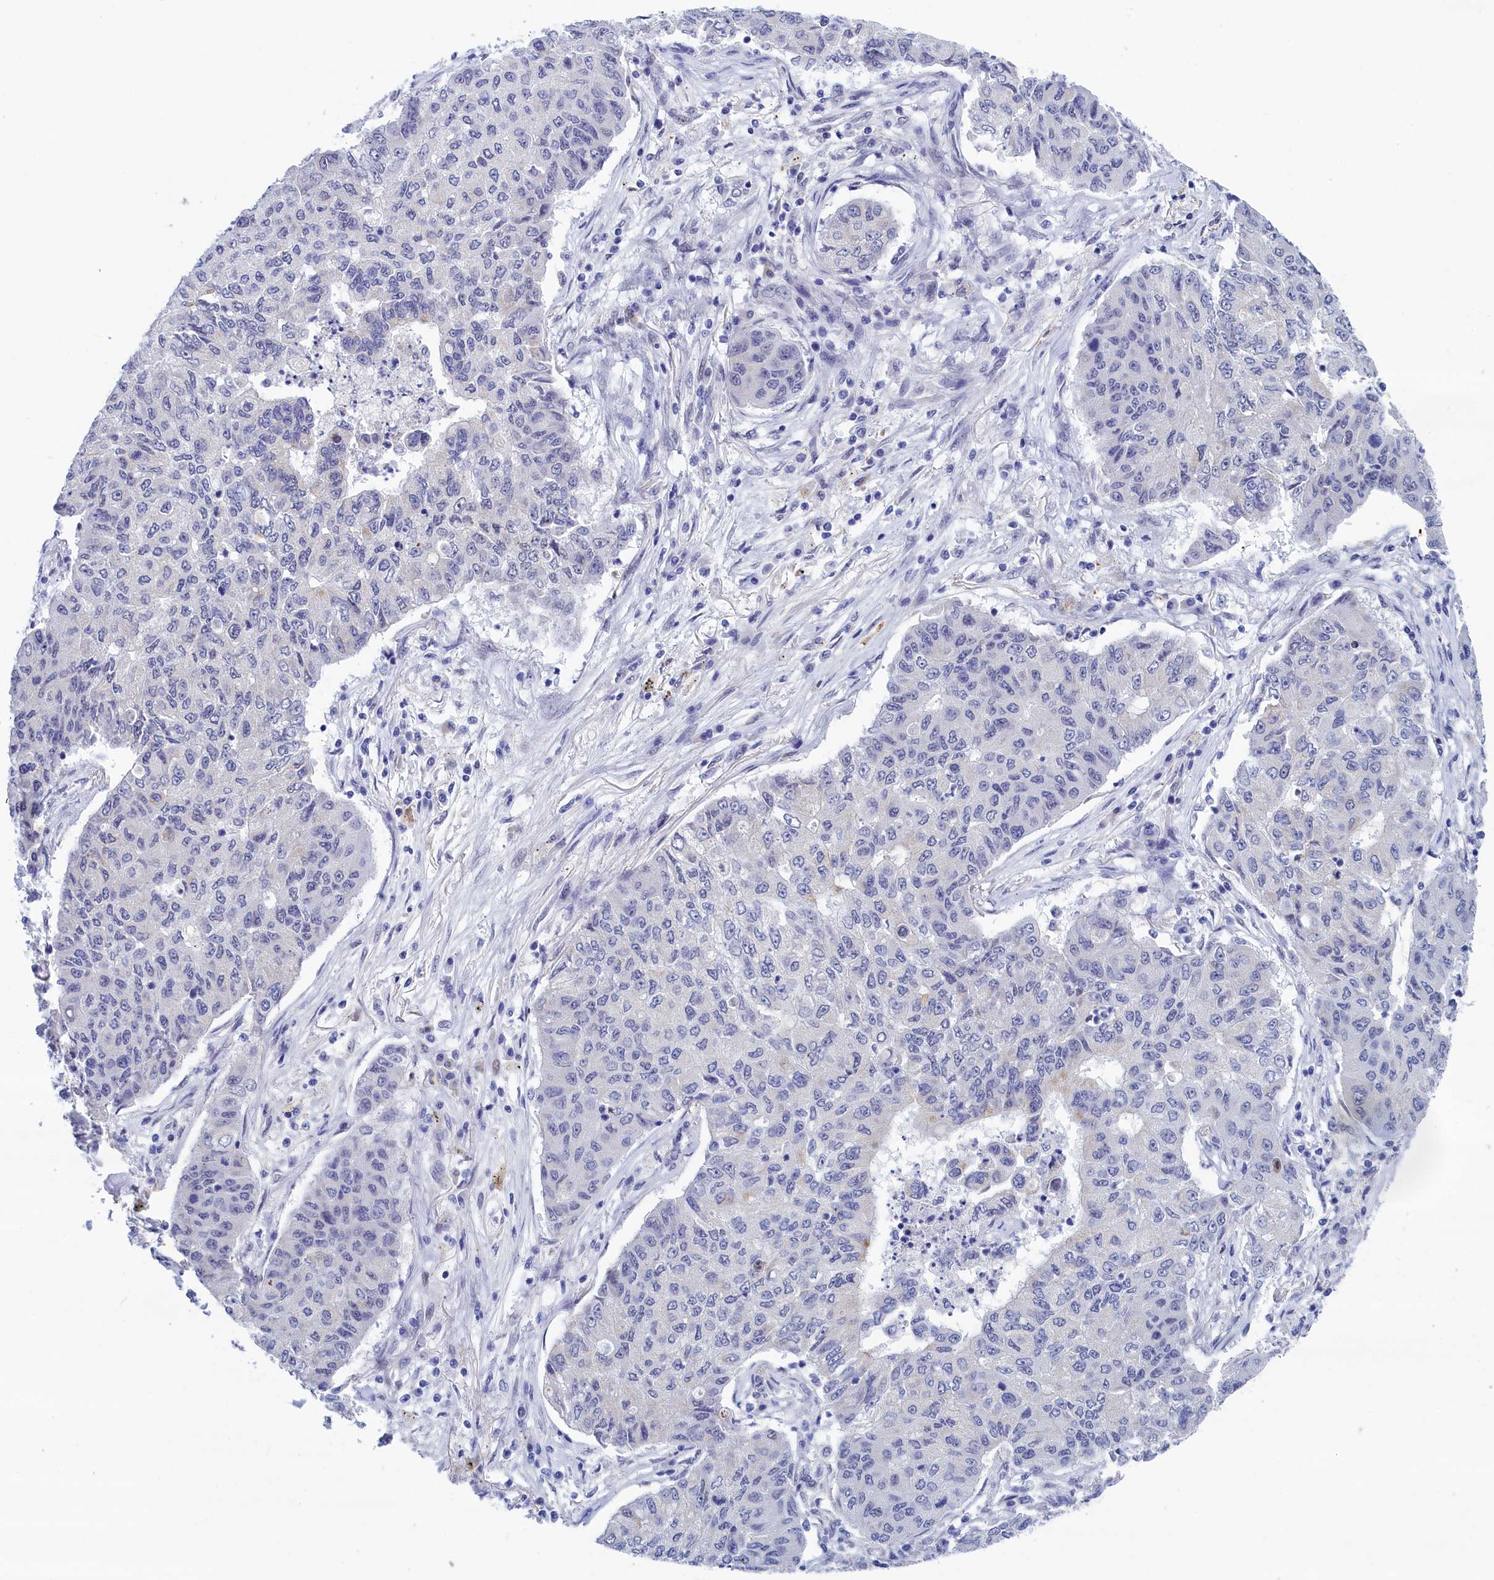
{"staining": {"intensity": "negative", "quantity": "none", "location": "none"}, "tissue": "lung cancer", "cell_type": "Tumor cells", "image_type": "cancer", "snomed": [{"axis": "morphology", "description": "Squamous cell carcinoma, NOS"}, {"axis": "topography", "description": "Lung"}], "caption": "Squamous cell carcinoma (lung) was stained to show a protein in brown. There is no significant staining in tumor cells.", "gene": "WDR83", "patient": {"sex": "male", "age": 74}}